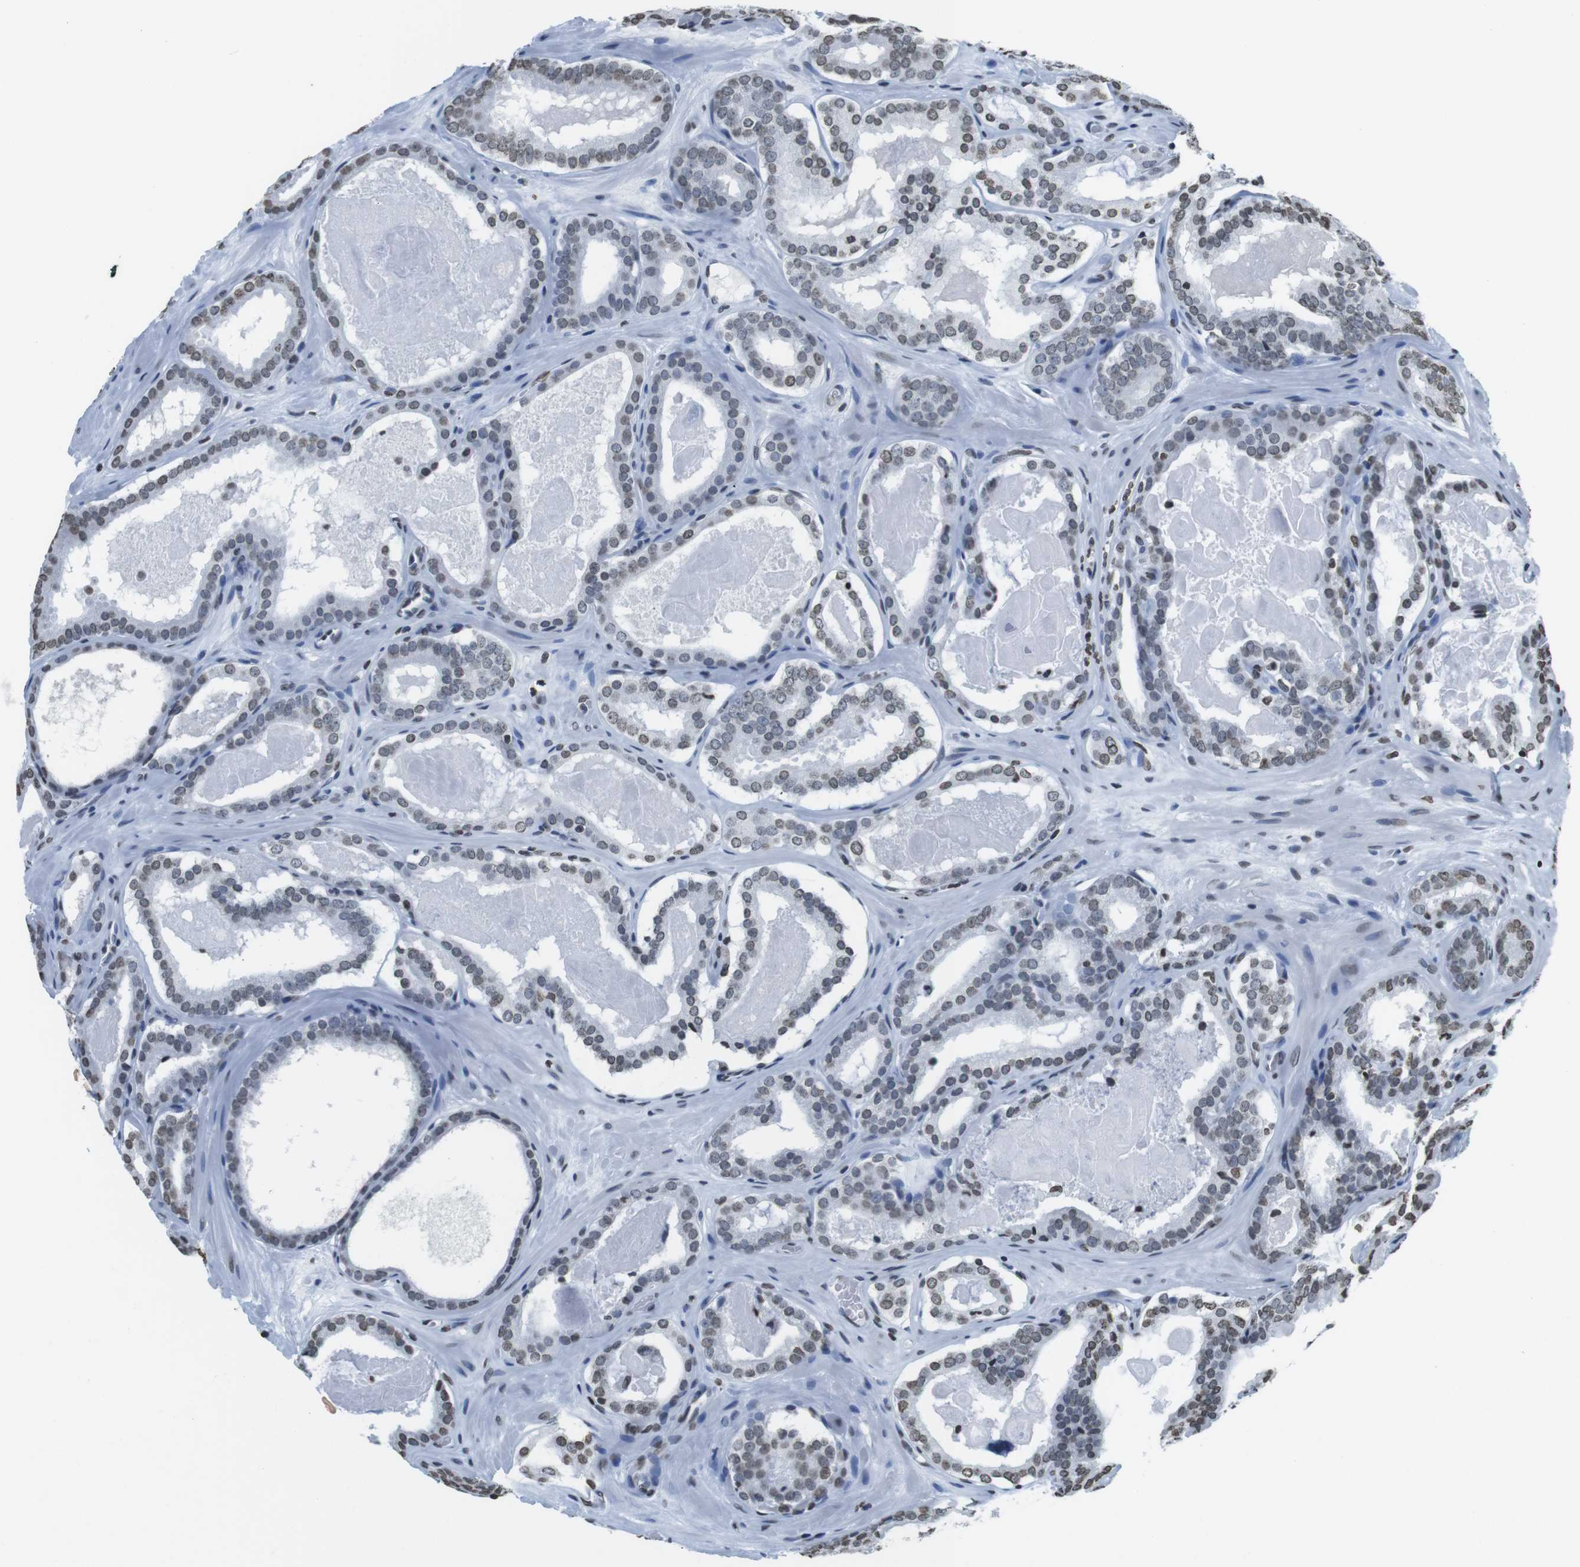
{"staining": {"intensity": "weak", "quantity": "25%-75%", "location": "nuclear"}, "tissue": "prostate cancer", "cell_type": "Tumor cells", "image_type": "cancer", "snomed": [{"axis": "morphology", "description": "Adenocarcinoma, High grade"}, {"axis": "topography", "description": "Prostate"}], "caption": "This is an image of immunohistochemistry (IHC) staining of prostate cancer, which shows weak positivity in the nuclear of tumor cells.", "gene": "BSX", "patient": {"sex": "male", "age": 60}}